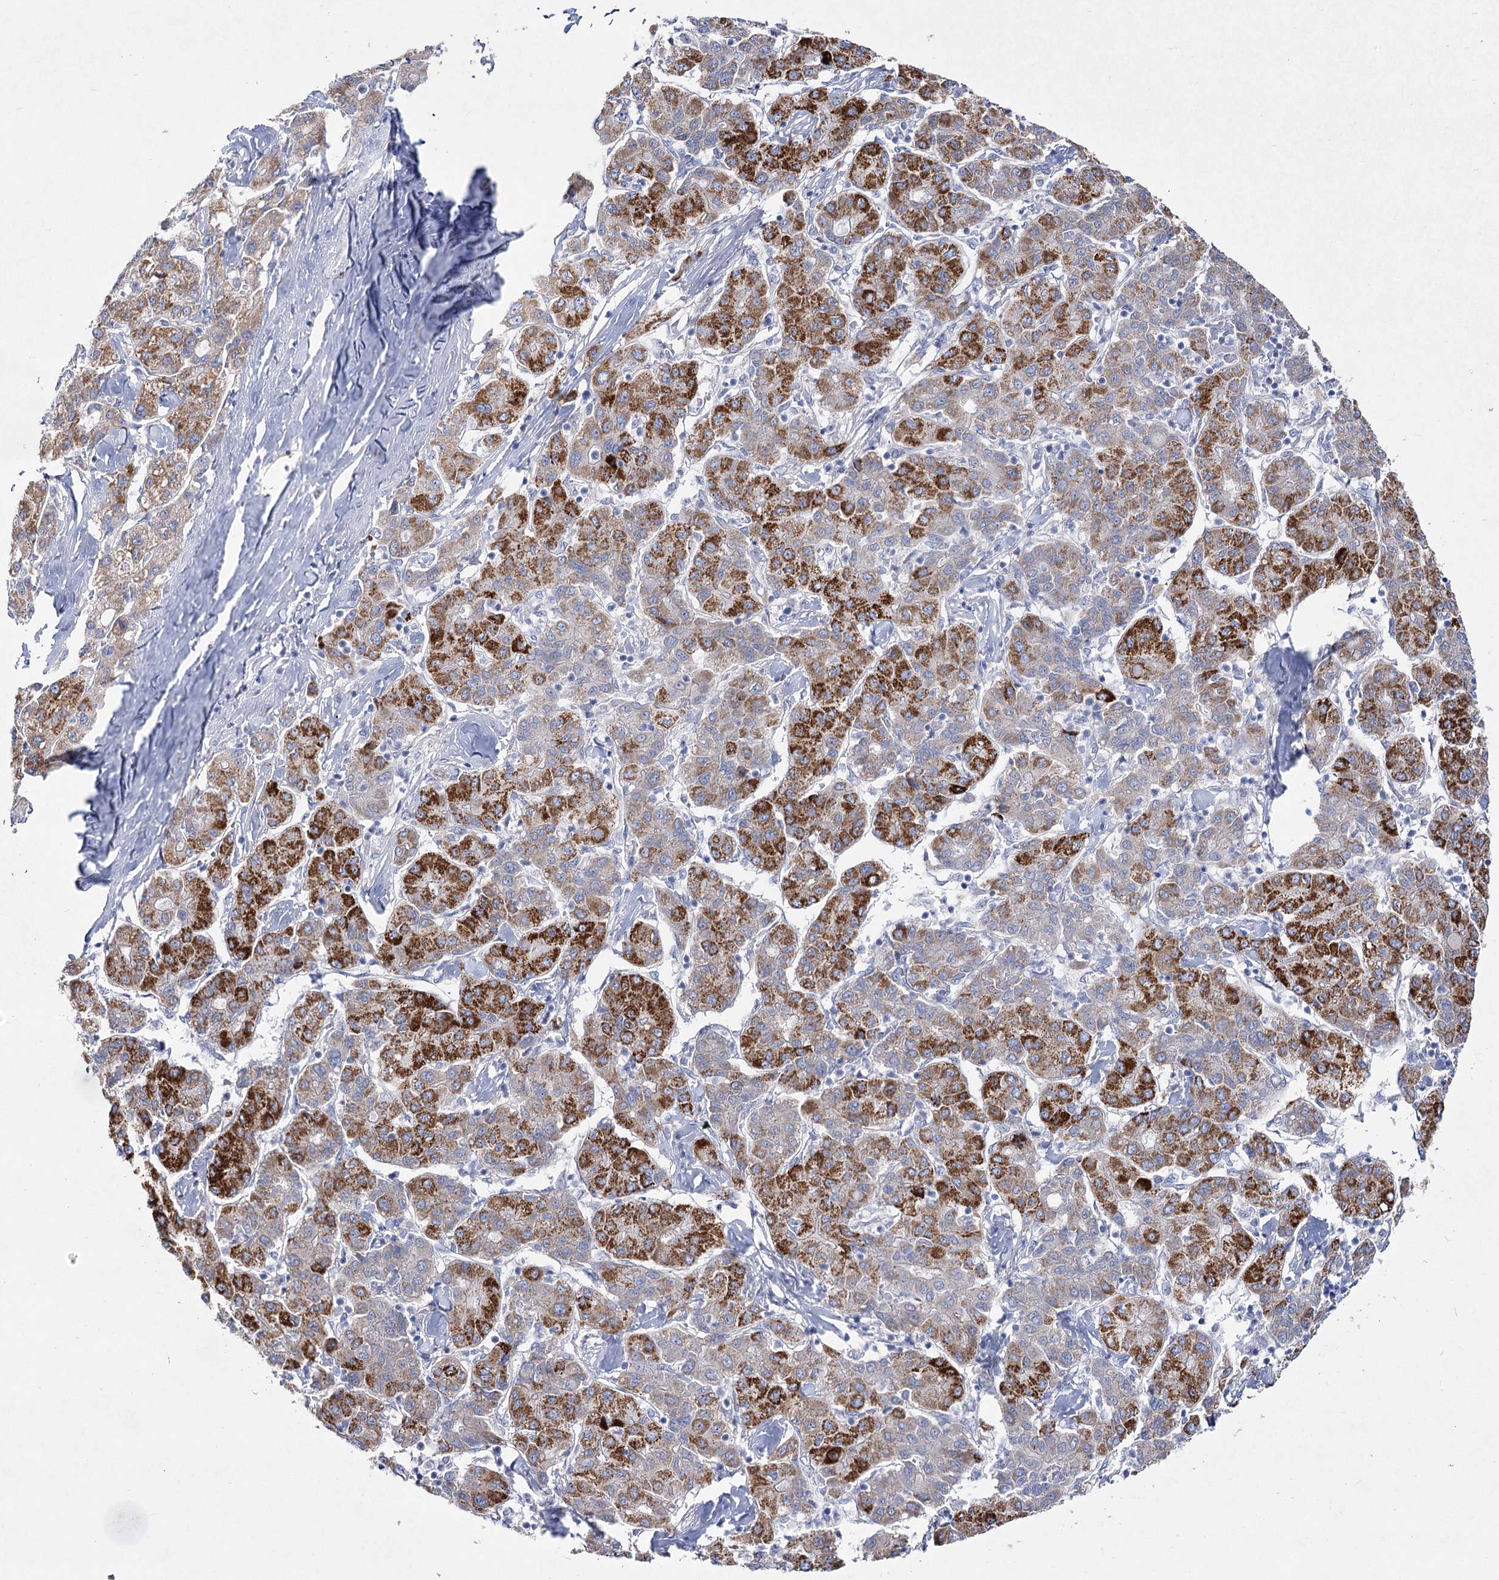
{"staining": {"intensity": "strong", "quantity": ">75%", "location": "cytoplasmic/membranous"}, "tissue": "liver cancer", "cell_type": "Tumor cells", "image_type": "cancer", "snomed": [{"axis": "morphology", "description": "Carcinoma, Hepatocellular, NOS"}, {"axis": "topography", "description": "Liver"}], "caption": "Human liver cancer (hepatocellular carcinoma) stained with a brown dye reveals strong cytoplasmic/membranous positive positivity in about >75% of tumor cells.", "gene": "SUOX", "patient": {"sex": "male", "age": 65}}